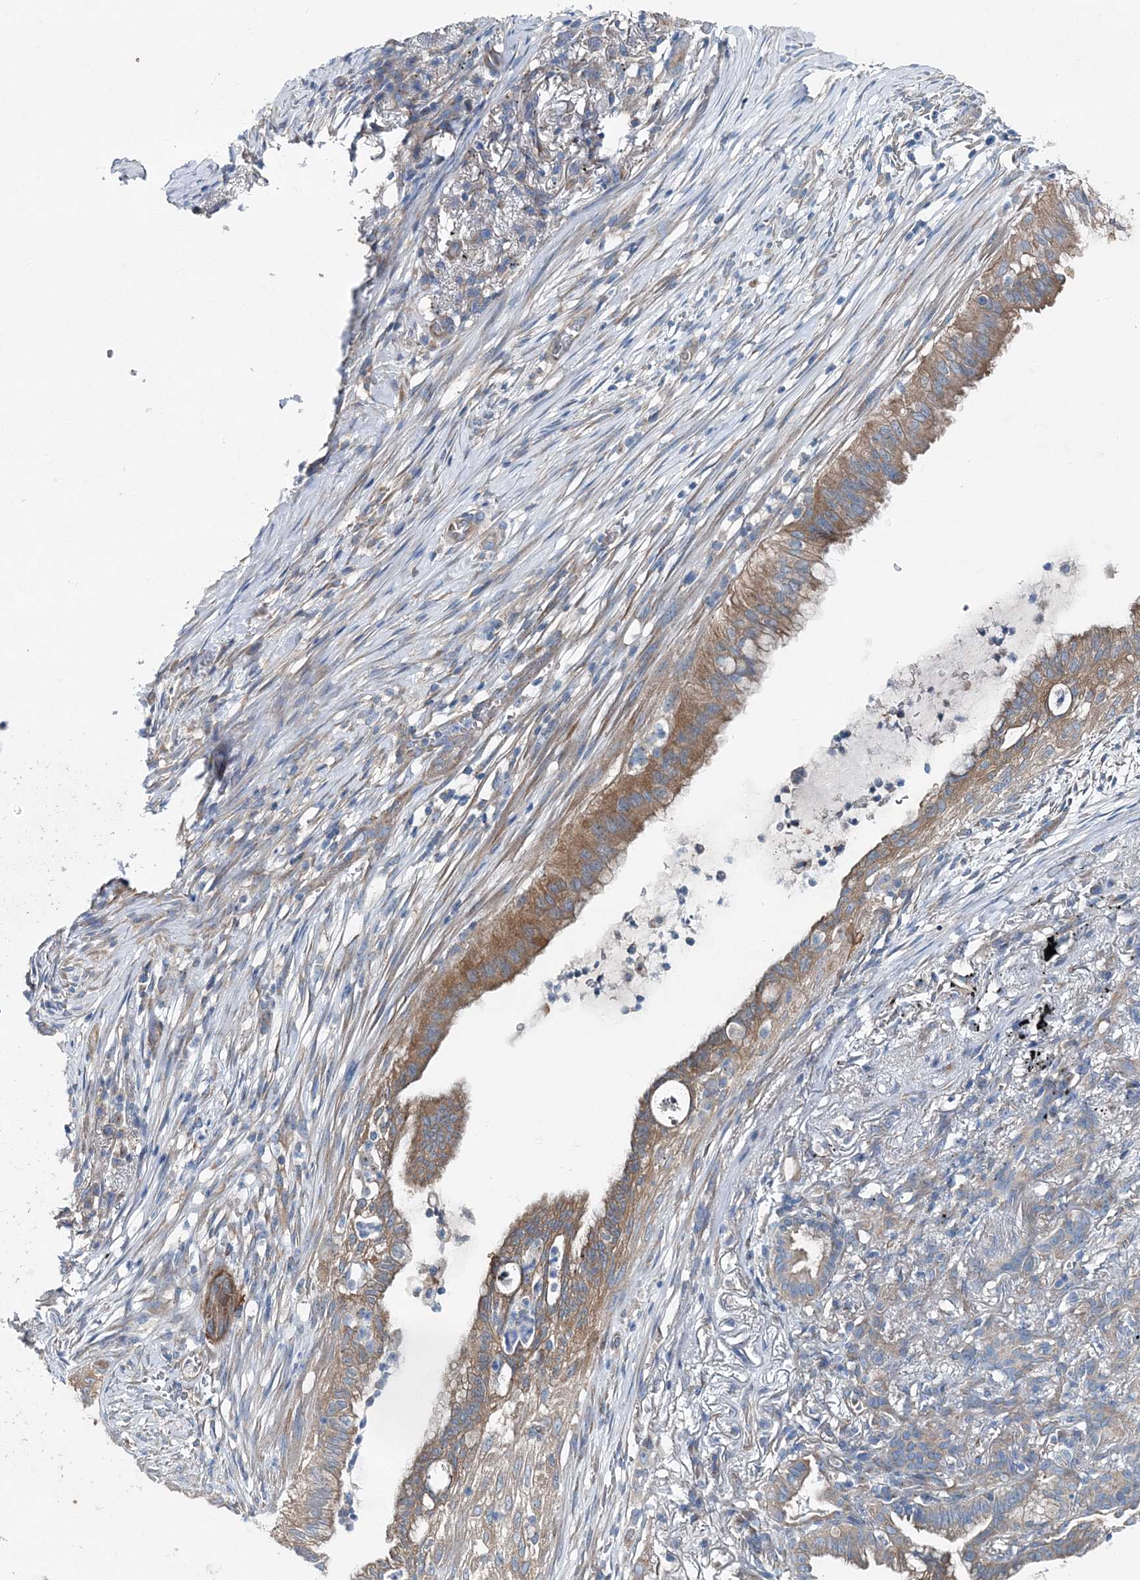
{"staining": {"intensity": "moderate", "quantity": ">75%", "location": "cytoplasmic/membranous"}, "tissue": "lung cancer", "cell_type": "Tumor cells", "image_type": "cancer", "snomed": [{"axis": "morphology", "description": "Adenocarcinoma, NOS"}, {"axis": "topography", "description": "Lung"}], "caption": "Lung cancer (adenocarcinoma) stained with a brown dye exhibits moderate cytoplasmic/membranous positive positivity in about >75% of tumor cells.", "gene": "MPHOSPH9", "patient": {"sex": "female", "age": 70}}